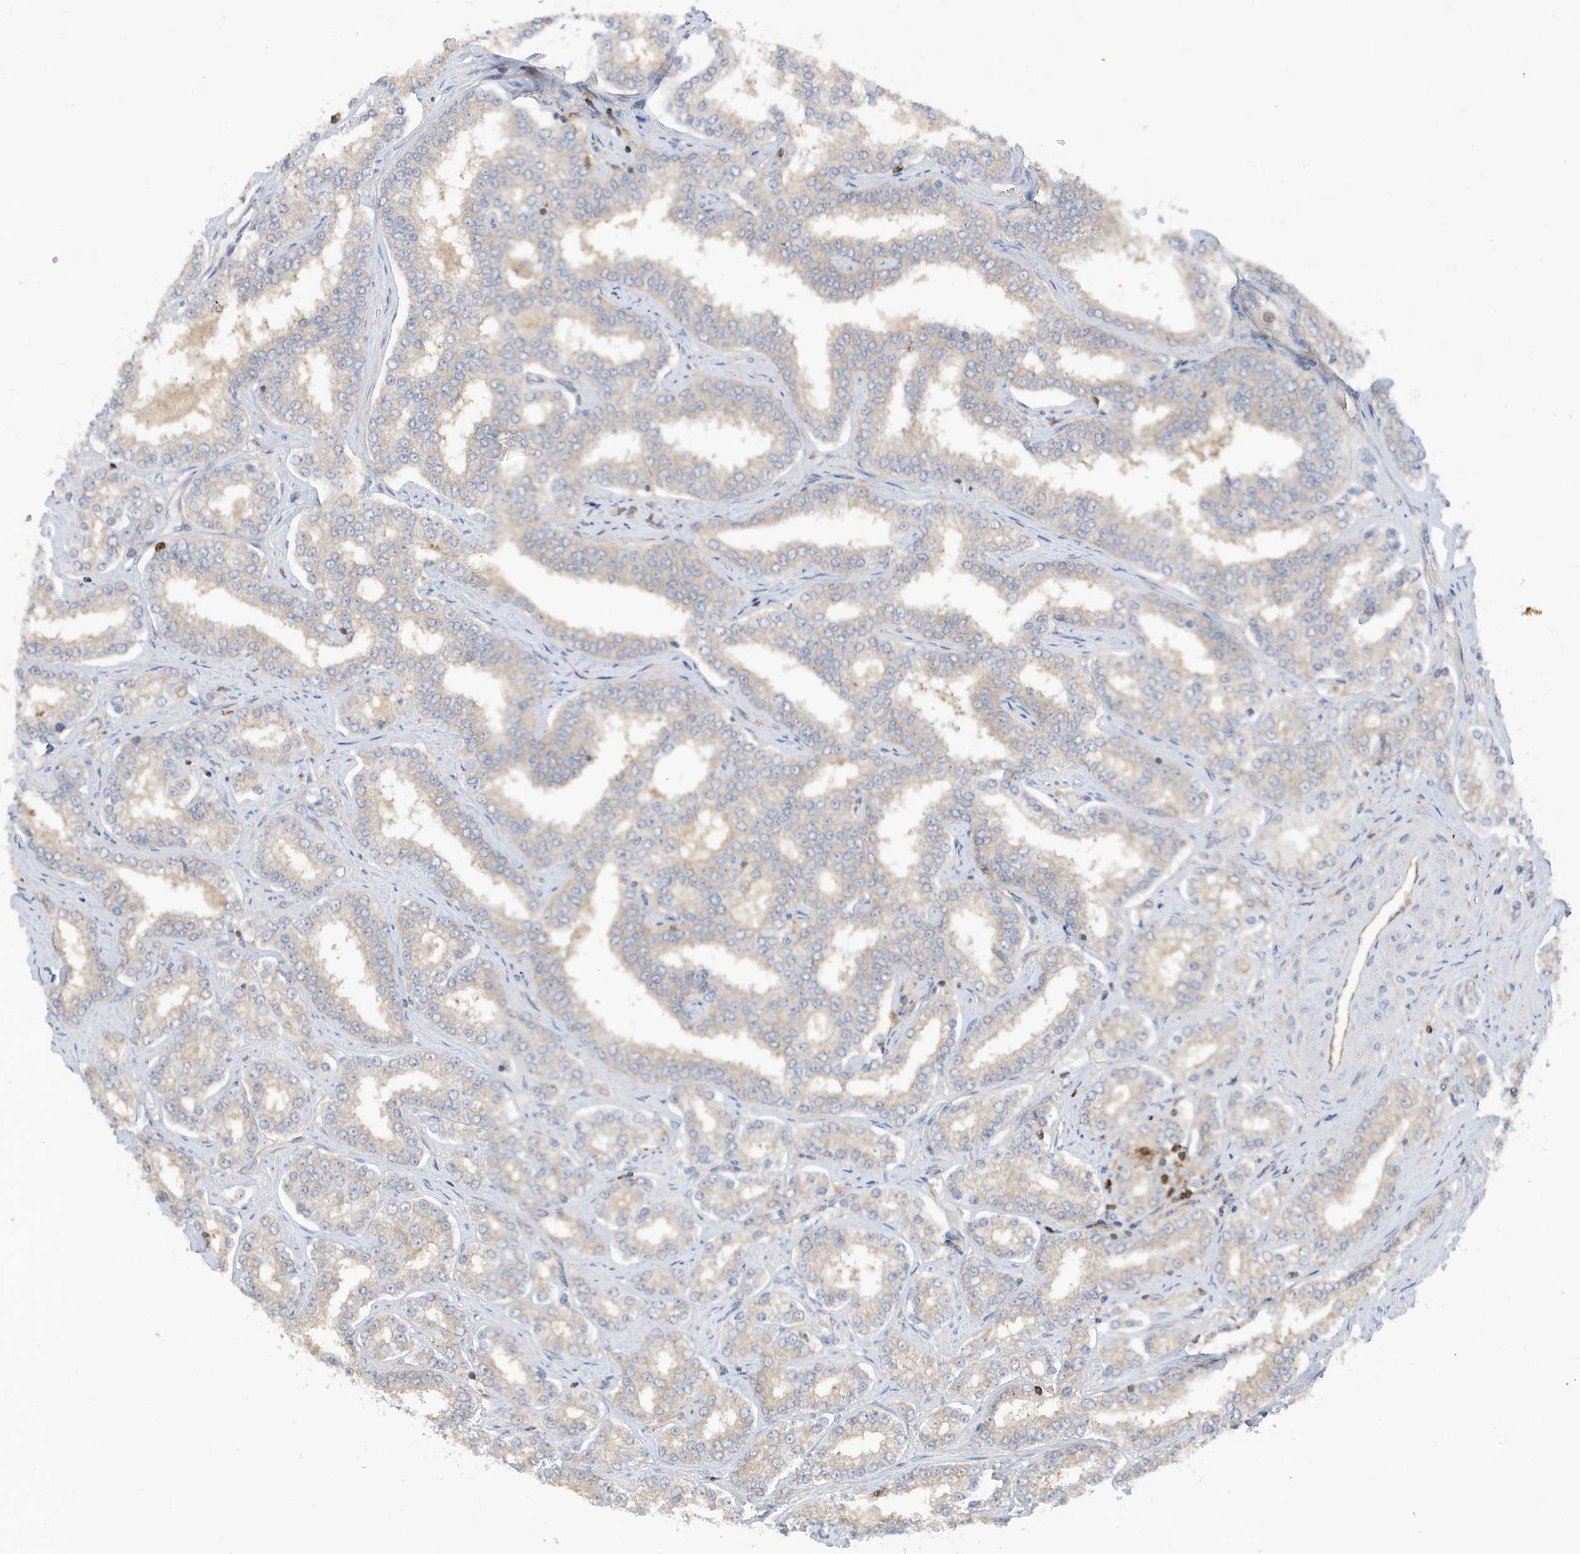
{"staining": {"intensity": "negative", "quantity": "none", "location": "none"}, "tissue": "prostate cancer", "cell_type": "Tumor cells", "image_type": "cancer", "snomed": [{"axis": "morphology", "description": "Normal tissue, NOS"}, {"axis": "morphology", "description": "Adenocarcinoma, High grade"}, {"axis": "topography", "description": "Prostate"}], "caption": "Immunohistochemistry (IHC) histopathology image of prostate high-grade adenocarcinoma stained for a protein (brown), which shows no staining in tumor cells.", "gene": "PHACTR2", "patient": {"sex": "male", "age": 83}}